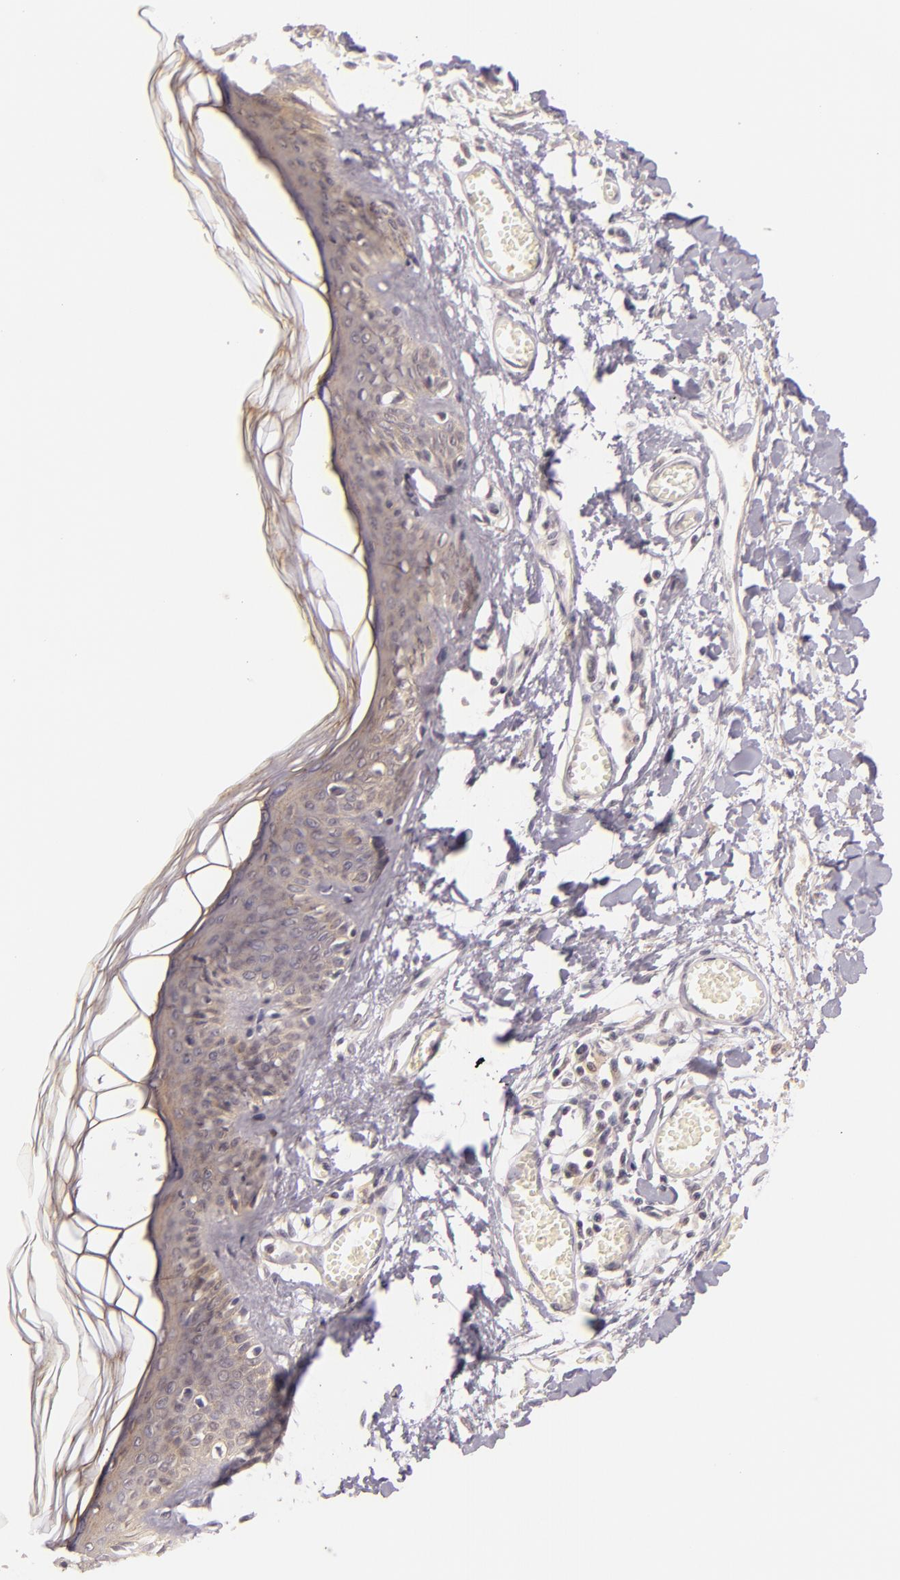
{"staining": {"intensity": "weak", "quantity": "25%-75%", "location": "cytoplasmic/membranous"}, "tissue": "skin", "cell_type": "Fibroblasts", "image_type": "normal", "snomed": [{"axis": "morphology", "description": "Normal tissue, NOS"}, {"axis": "morphology", "description": "Sarcoma, NOS"}, {"axis": "topography", "description": "Skin"}, {"axis": "topography", "description": "Soft tissue"}], "caption": "Benign skin exhibits weak cytoplasmic/membranous positivity in approximately 25%-75% of fibroblasts, visualized by immunohistochemistry.", "gene": "CASP8", "patient": {"sex": "female", "age": 51}}